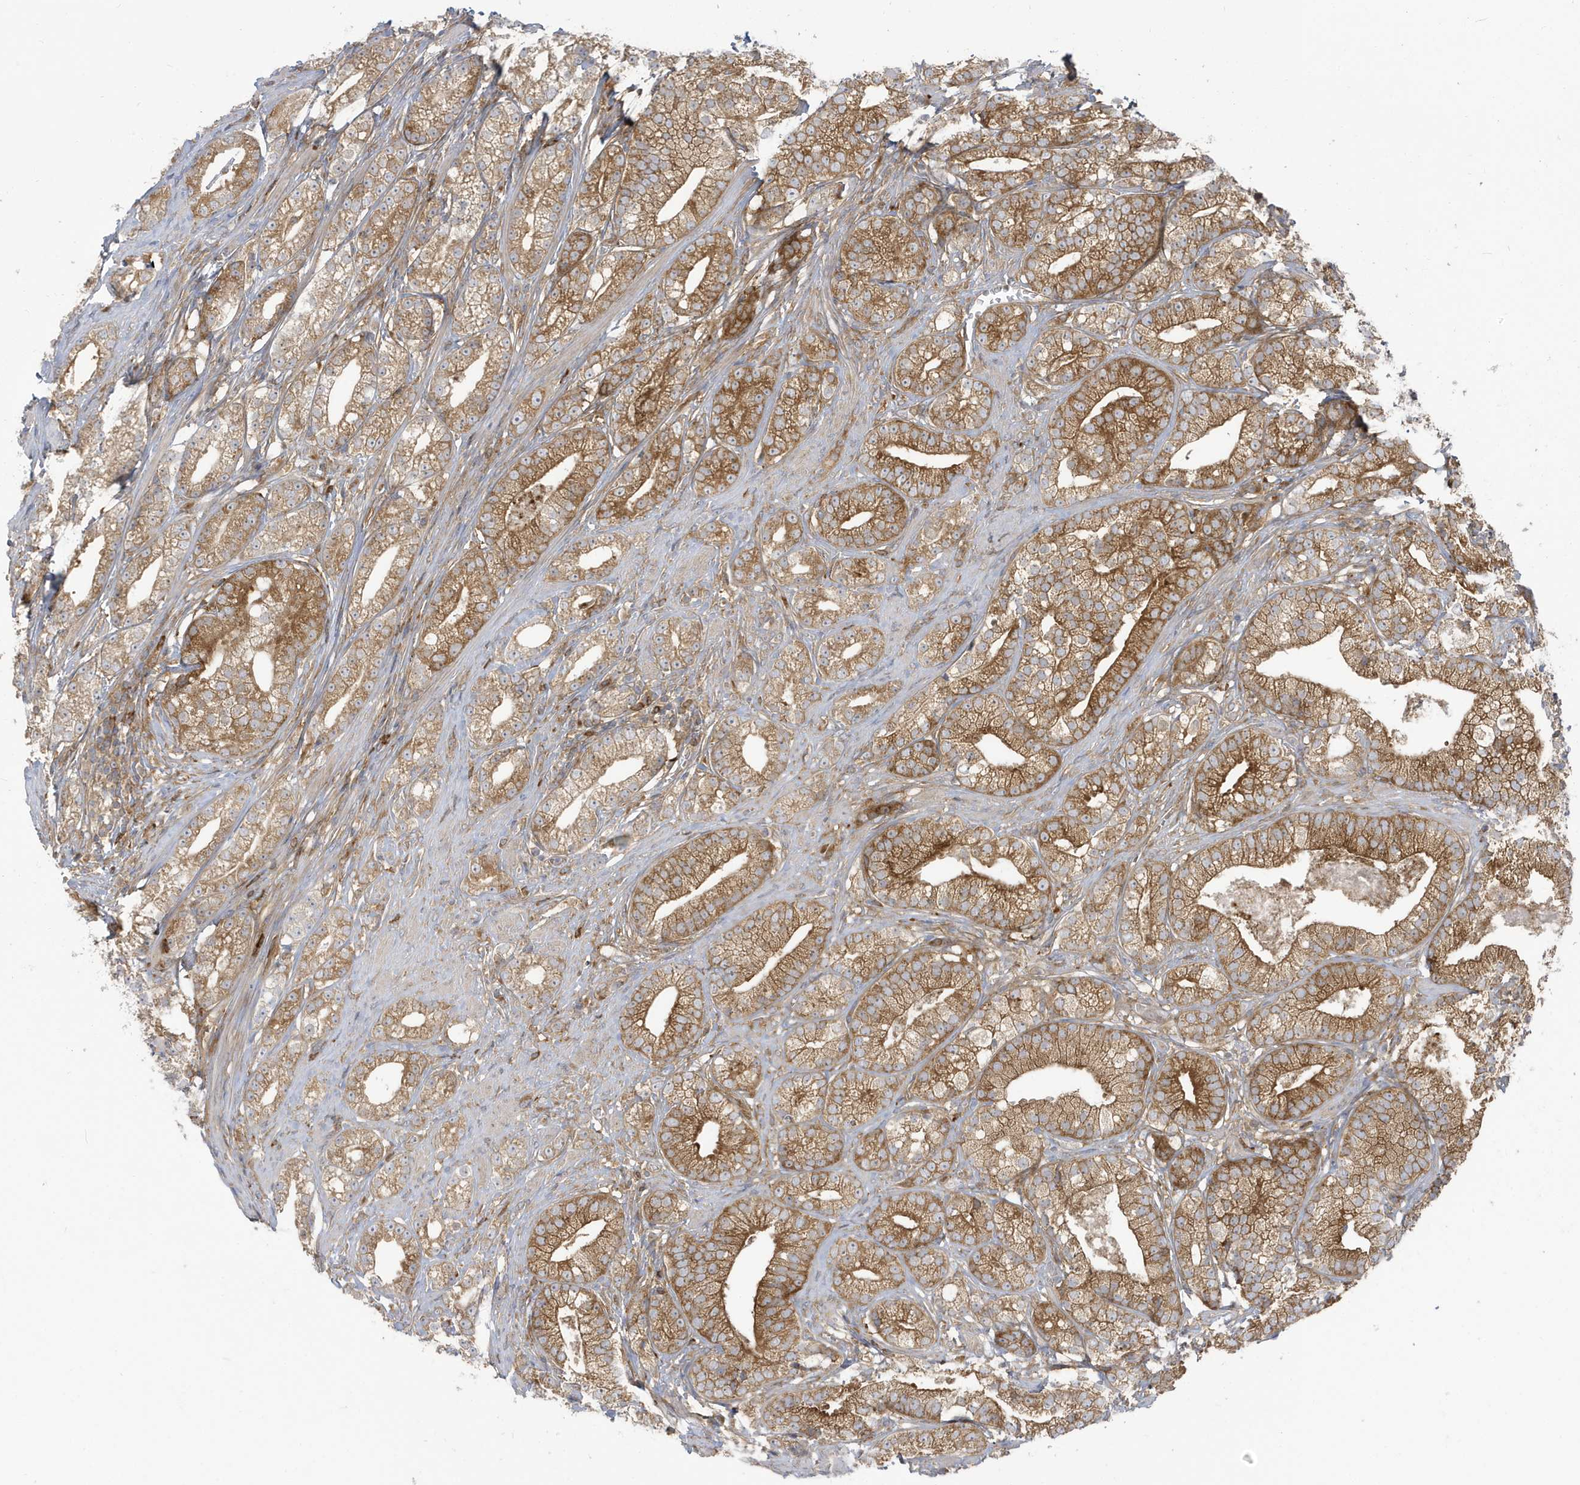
{"staining": {"intensity": "moderate", "quantity": ">75%", "location": "cytoplasmic/membranous"}, "tissue": "prostate cancer", "cell_type": "Tumor cells", "image_type": "cancer", "snomed": [{"axis": "morphology", "description": "Adenocarcinoma, High grade"}, {"axis": "topography", "description": "Prostate"}], "caption": "This is an image of IHC staining of adenocarcinoma (high-grade) (prostate), which shows moderate staining in the cytoplasmic/membranous of tumor cells.", "gene": "STAM", "patient": {"sex": "male", "age": 69}}